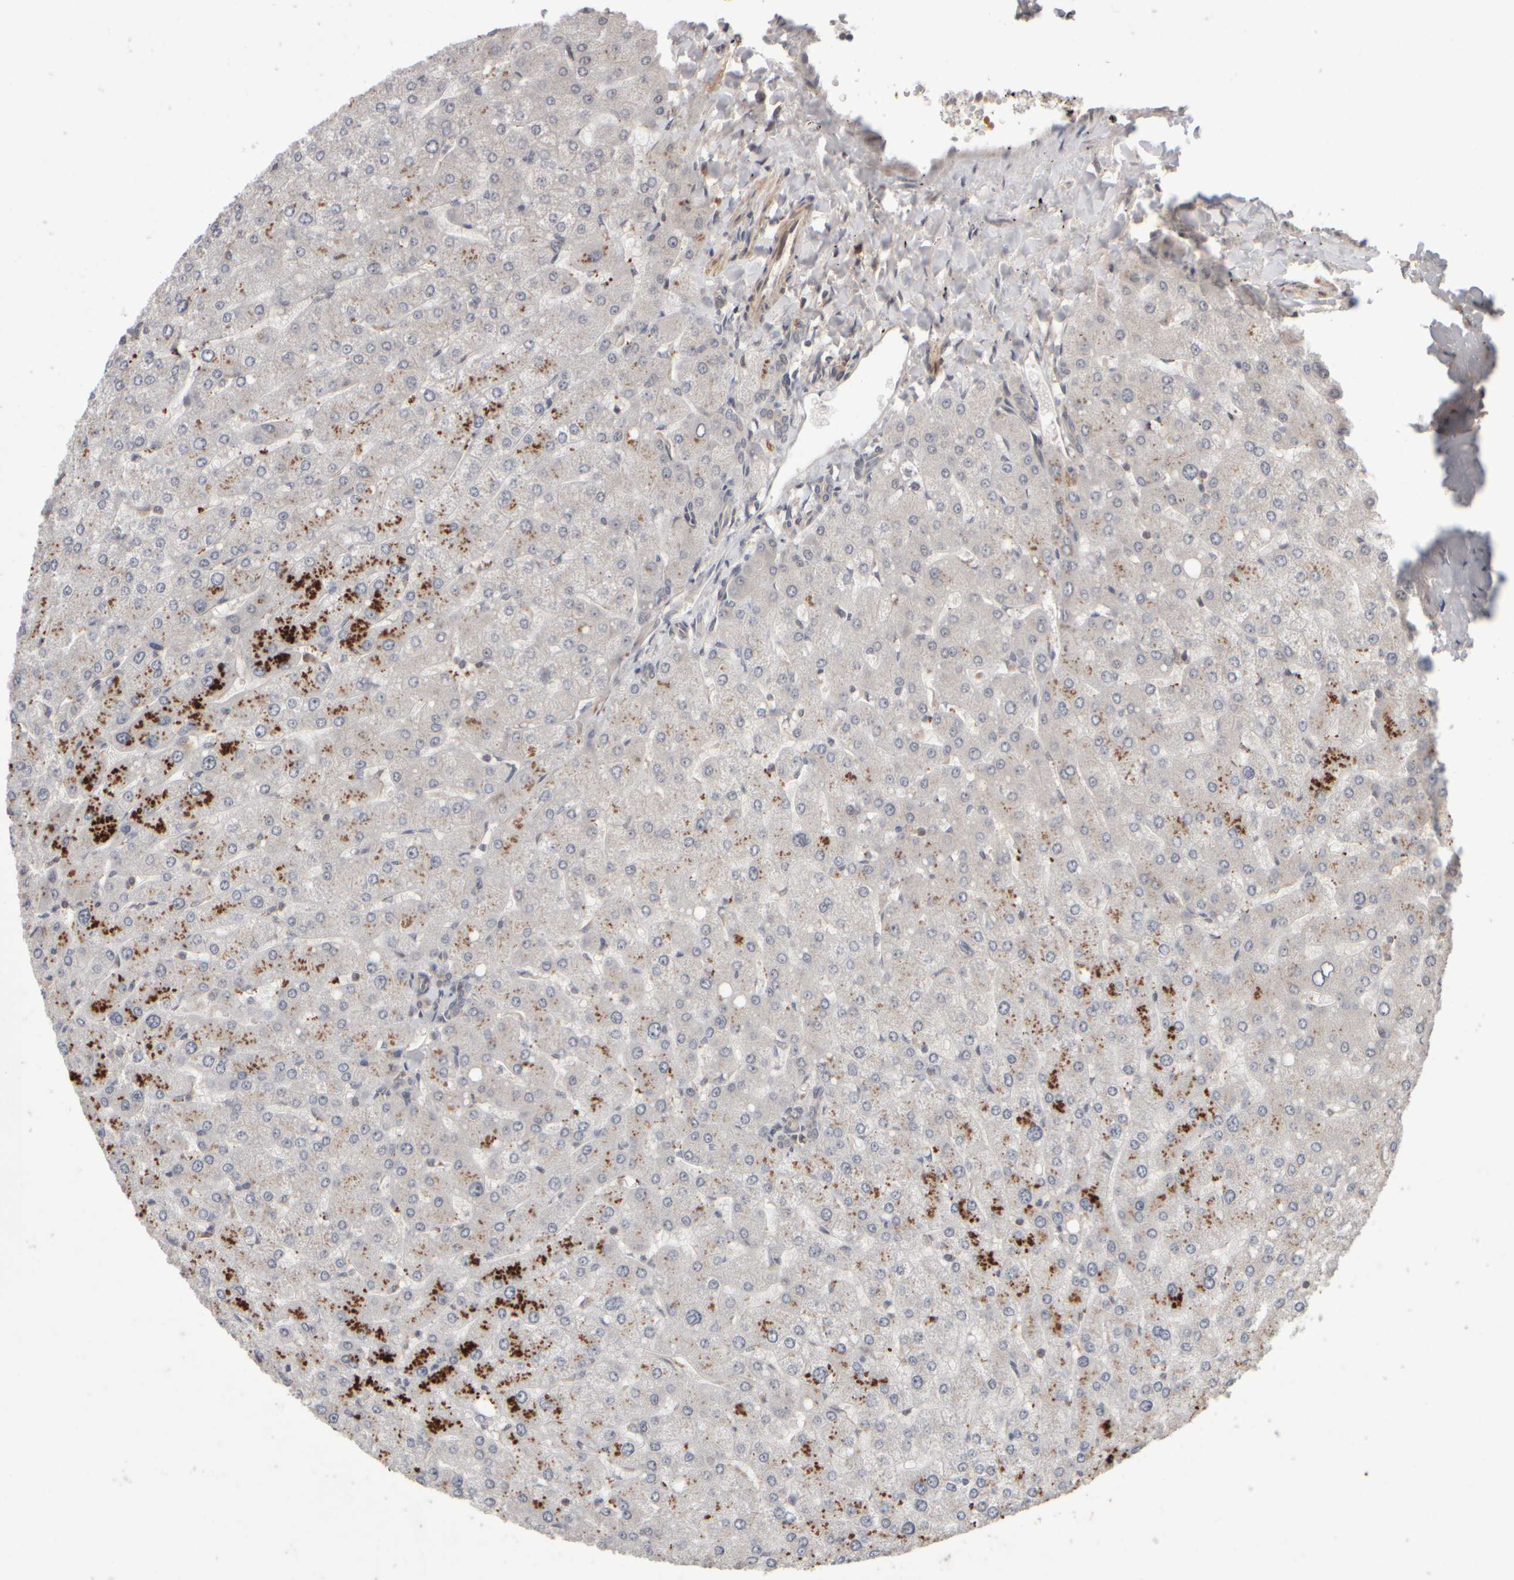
{"staining": {"intensity": "negative", "quantity": "none", "location": "none"}, "tissue": "liver", "cell_type": "Cholangiocytes", "image_type": "normal", "snomed": [{"axis": "morphology", "description": "Normal tissue, NOS"}, {"axis": "topography", "description": "Liver"}], "caption": "Immunohistochemistry photomicrograph of normal liver stained for a protein (brown), which displays no expression in cholangiocytes.", "gene": "ABHD11", "patient": {"sex": "male", "age": 55}}